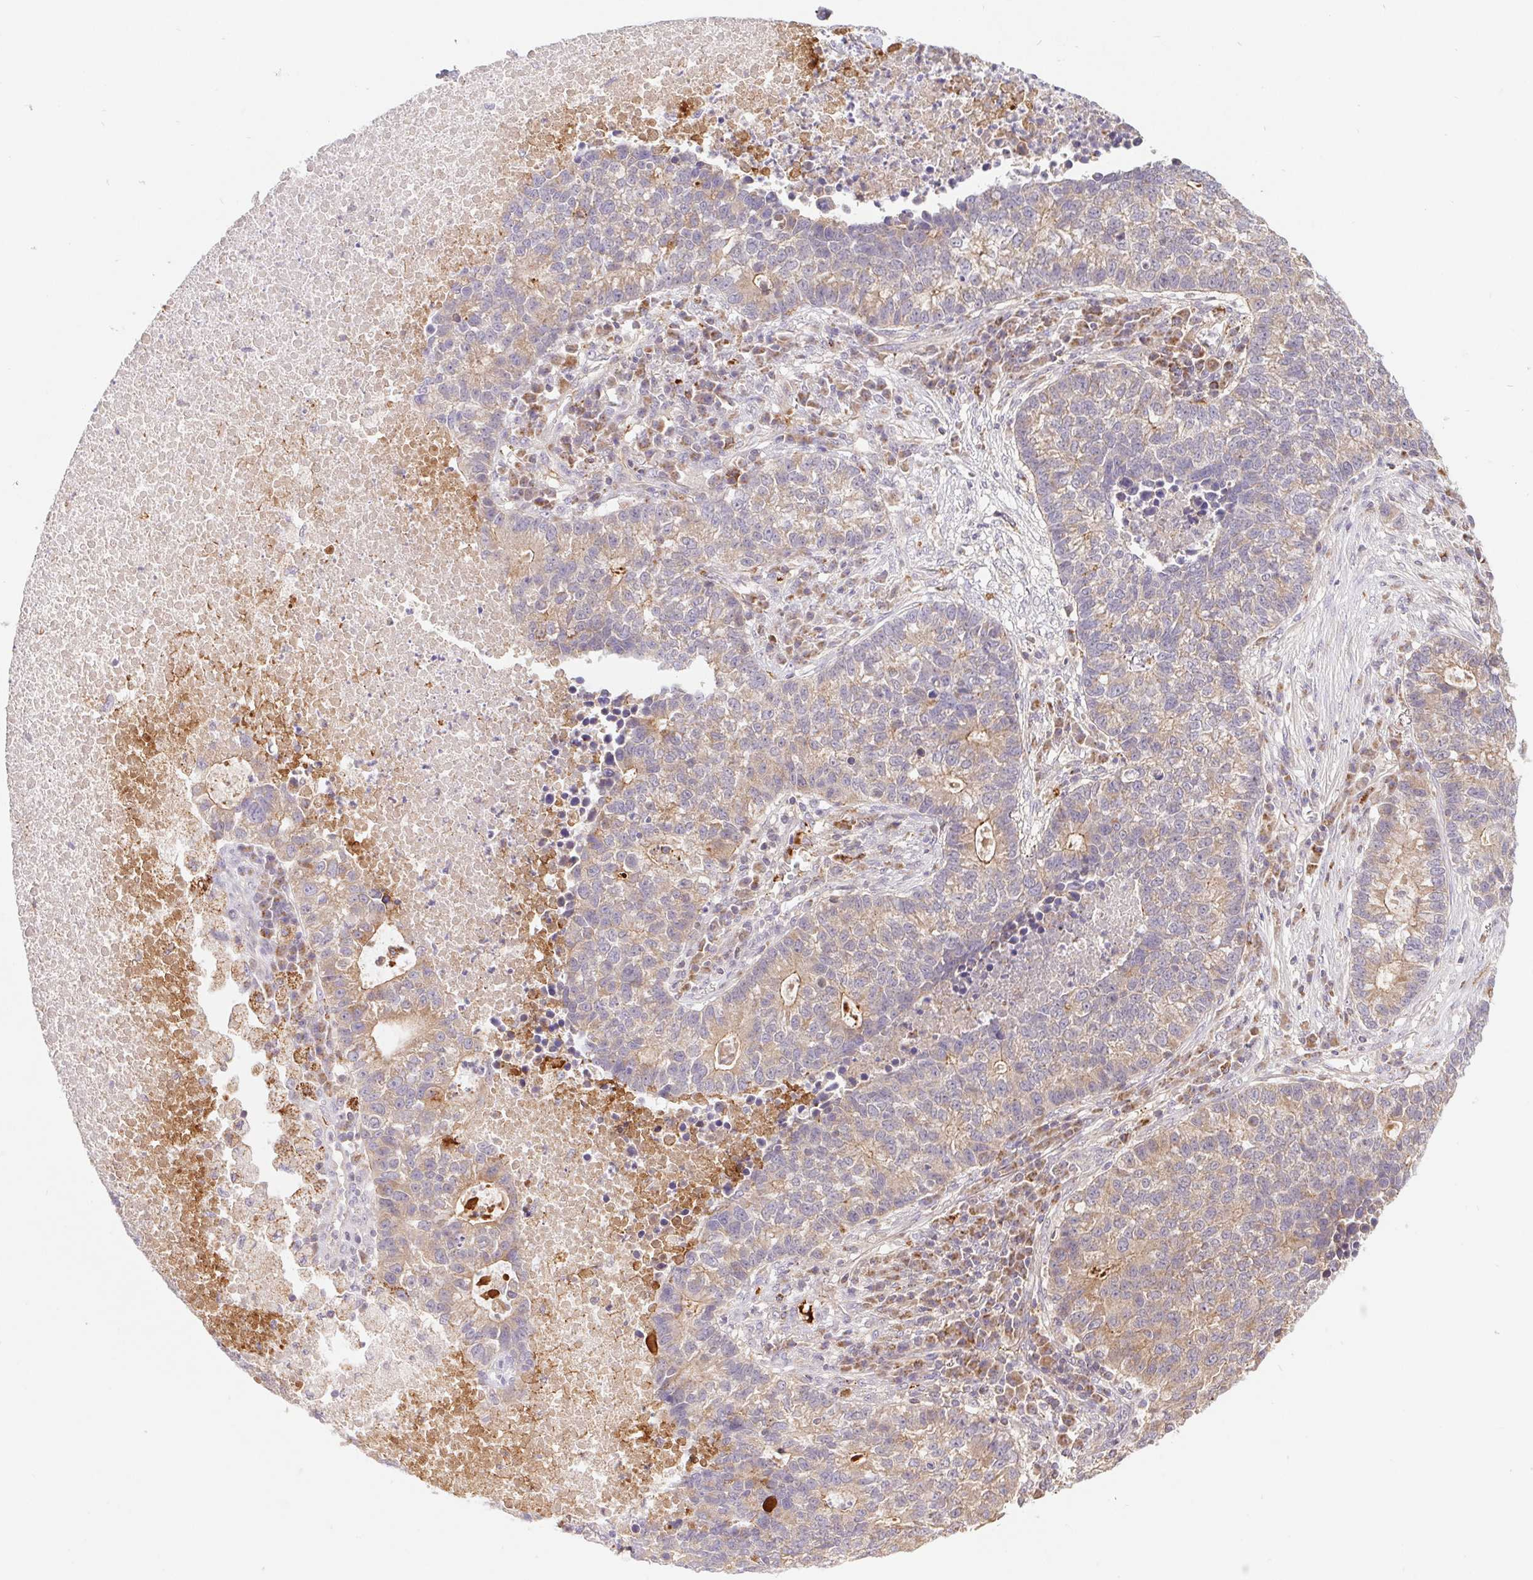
{"staining": {"intensity": "weak", "quantity": "25%-75%", "location": "cytoplasmic/membranous"}, "tissue": "lung cancer", "cell_type": "Tumor cells", "image_type": "cancer", "snomed": [{"axis": "morphology", "description": "Adenocarcinoma, NOS"}, {"axis": "topography", "description": "Lung"}], "caption": "Immunohistochemical staining of human lung adenocarcinoma displays weak cytoplasmic/membranous protein positivity in approximately 25%-75% of tumor cells. (DAB = brown stain, brightfield microscopy at high magnification).", "gene": "EMC6", "patient": {"sex": "male", "age": 57}}